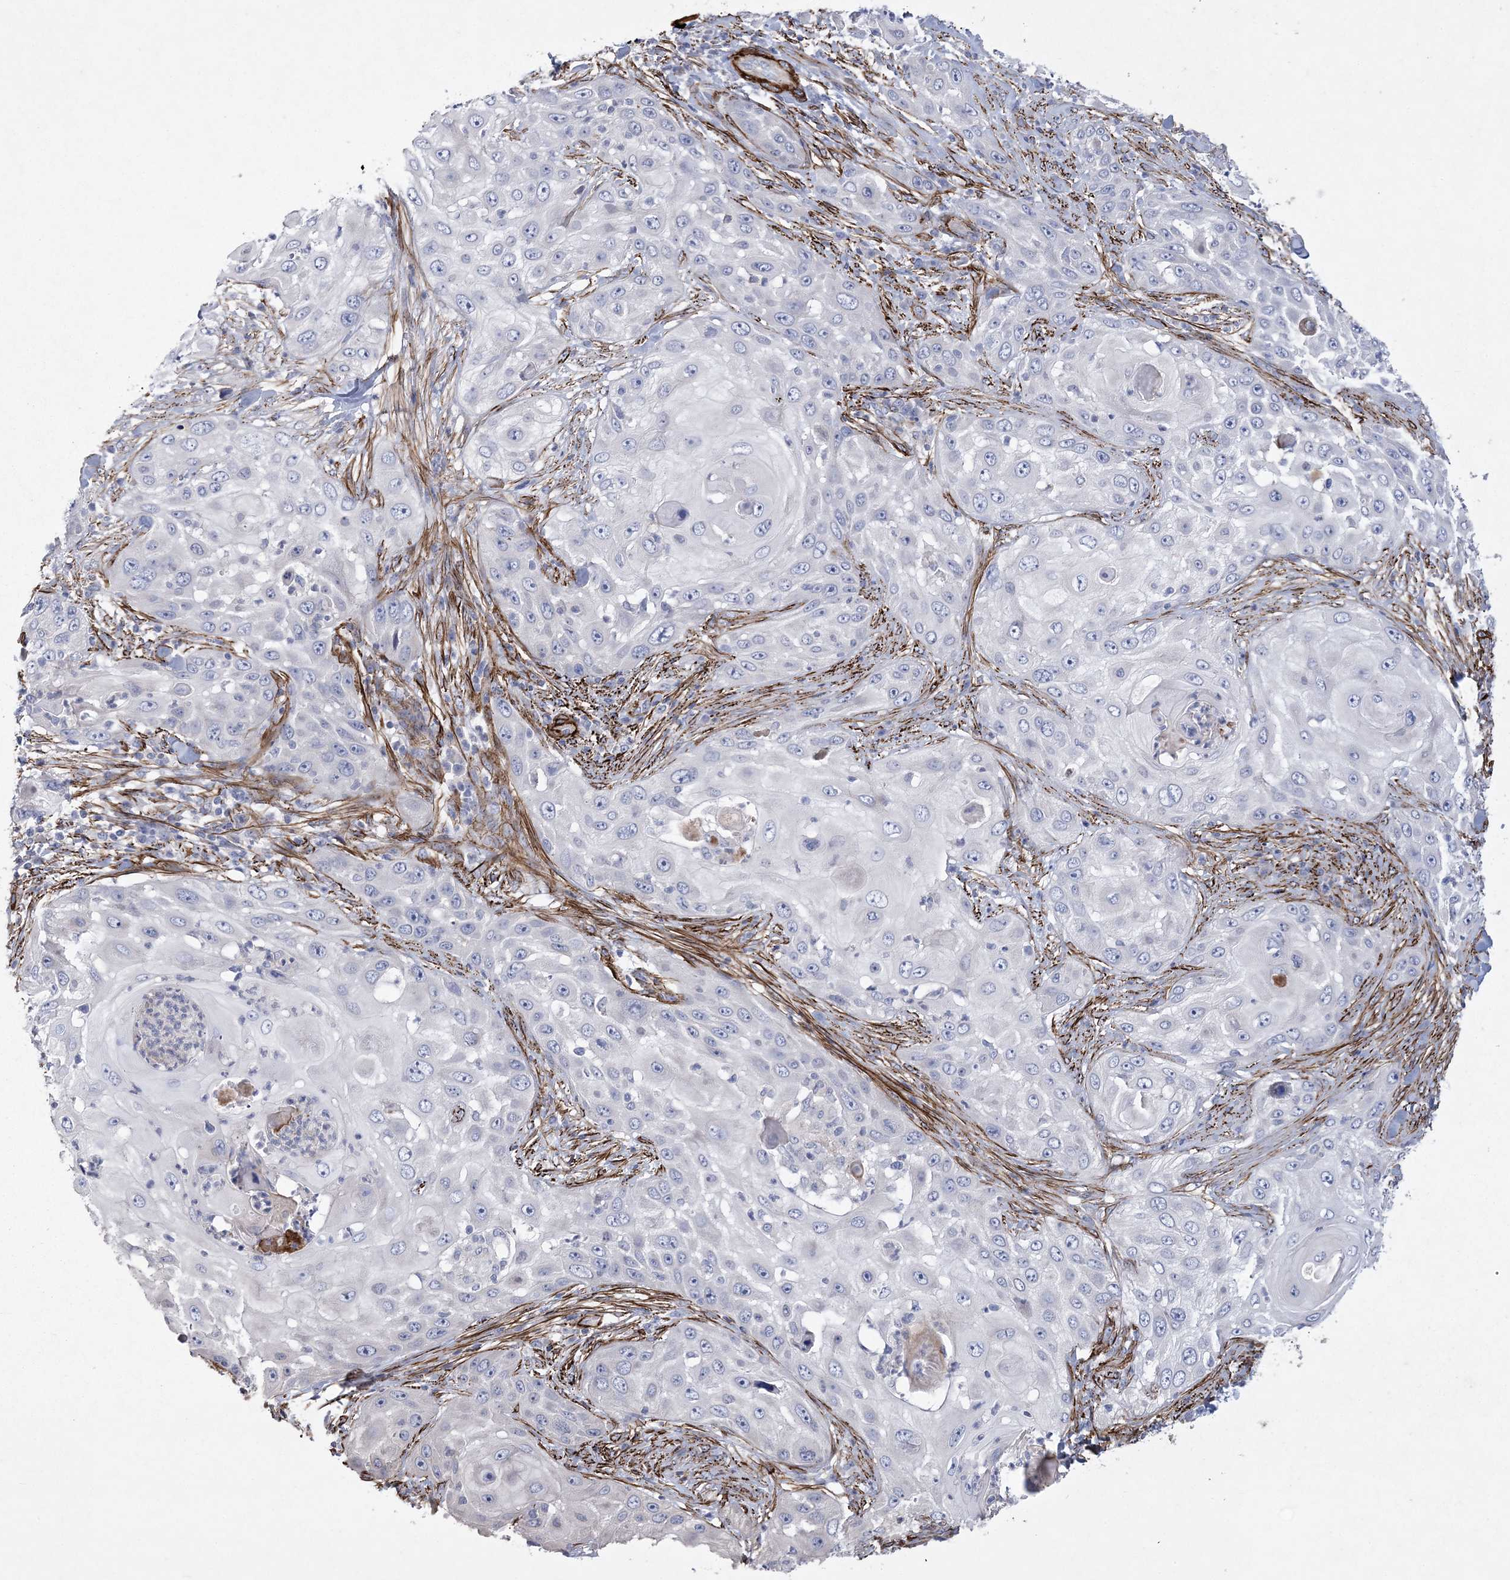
{"staining": {"intensity": "negative", "quantity": "none", "location": "none"}, "tissue": "skin cancer", "cell_type": "Tumor cells", "image_type": "cancer", "snomed": [{"axis": "morphology", "description": "Squamous cell carcinoma, NOS"}, {"axis": "topography", "description": "Skin"}], "caption": "A micrograph of skin cancer stained for a protein exhibits no brown staining in tumor cells. The staining was performed using DAB to visualize the protein expression in brown, while the nuclei were stained in blue with hematoxylin (Magnification: 20x).", "gene": "ARSJ", "patient": {"sex": "female", "age": 44}}